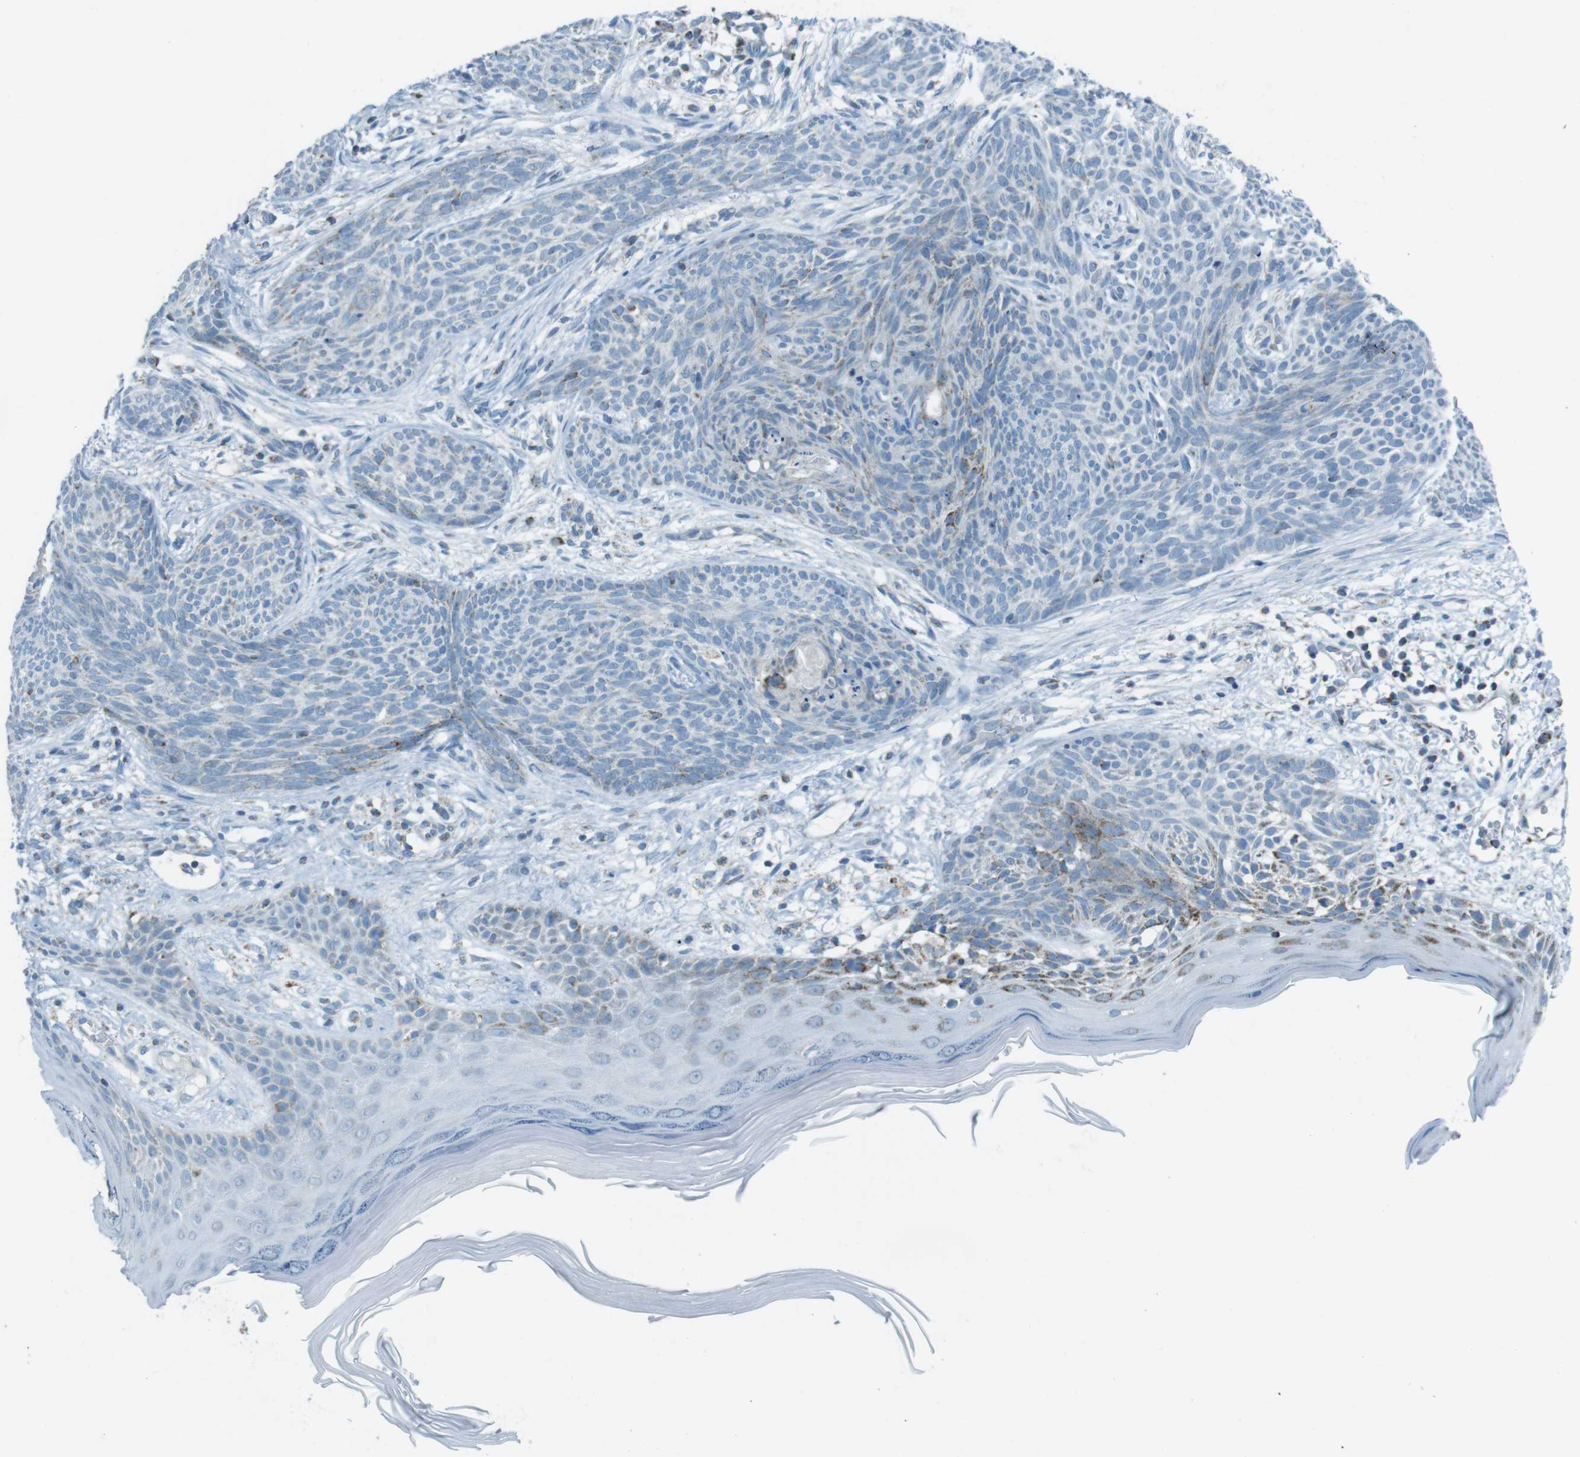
{"staining": {"intensity": "negative", "quantity": "none", "location": "none"}, "tissue": "skin cancer", "cell_type": "Tumor cells", "image_type": "cancer", "snomed": [{"axis": "morphology", "description": "Basal cell carcinoma"}, {"axis": "topography", "description": "Skin"}], "caption": "High magnification brightfield microscopy of basal cell carcinoma (skin) stained with DAB (brown) and counterstained with hematoxylin (blue): tumor cells show no significant expression.", "gene": "DNAJA3", "patient": {"sex": "female", "age": 59}}